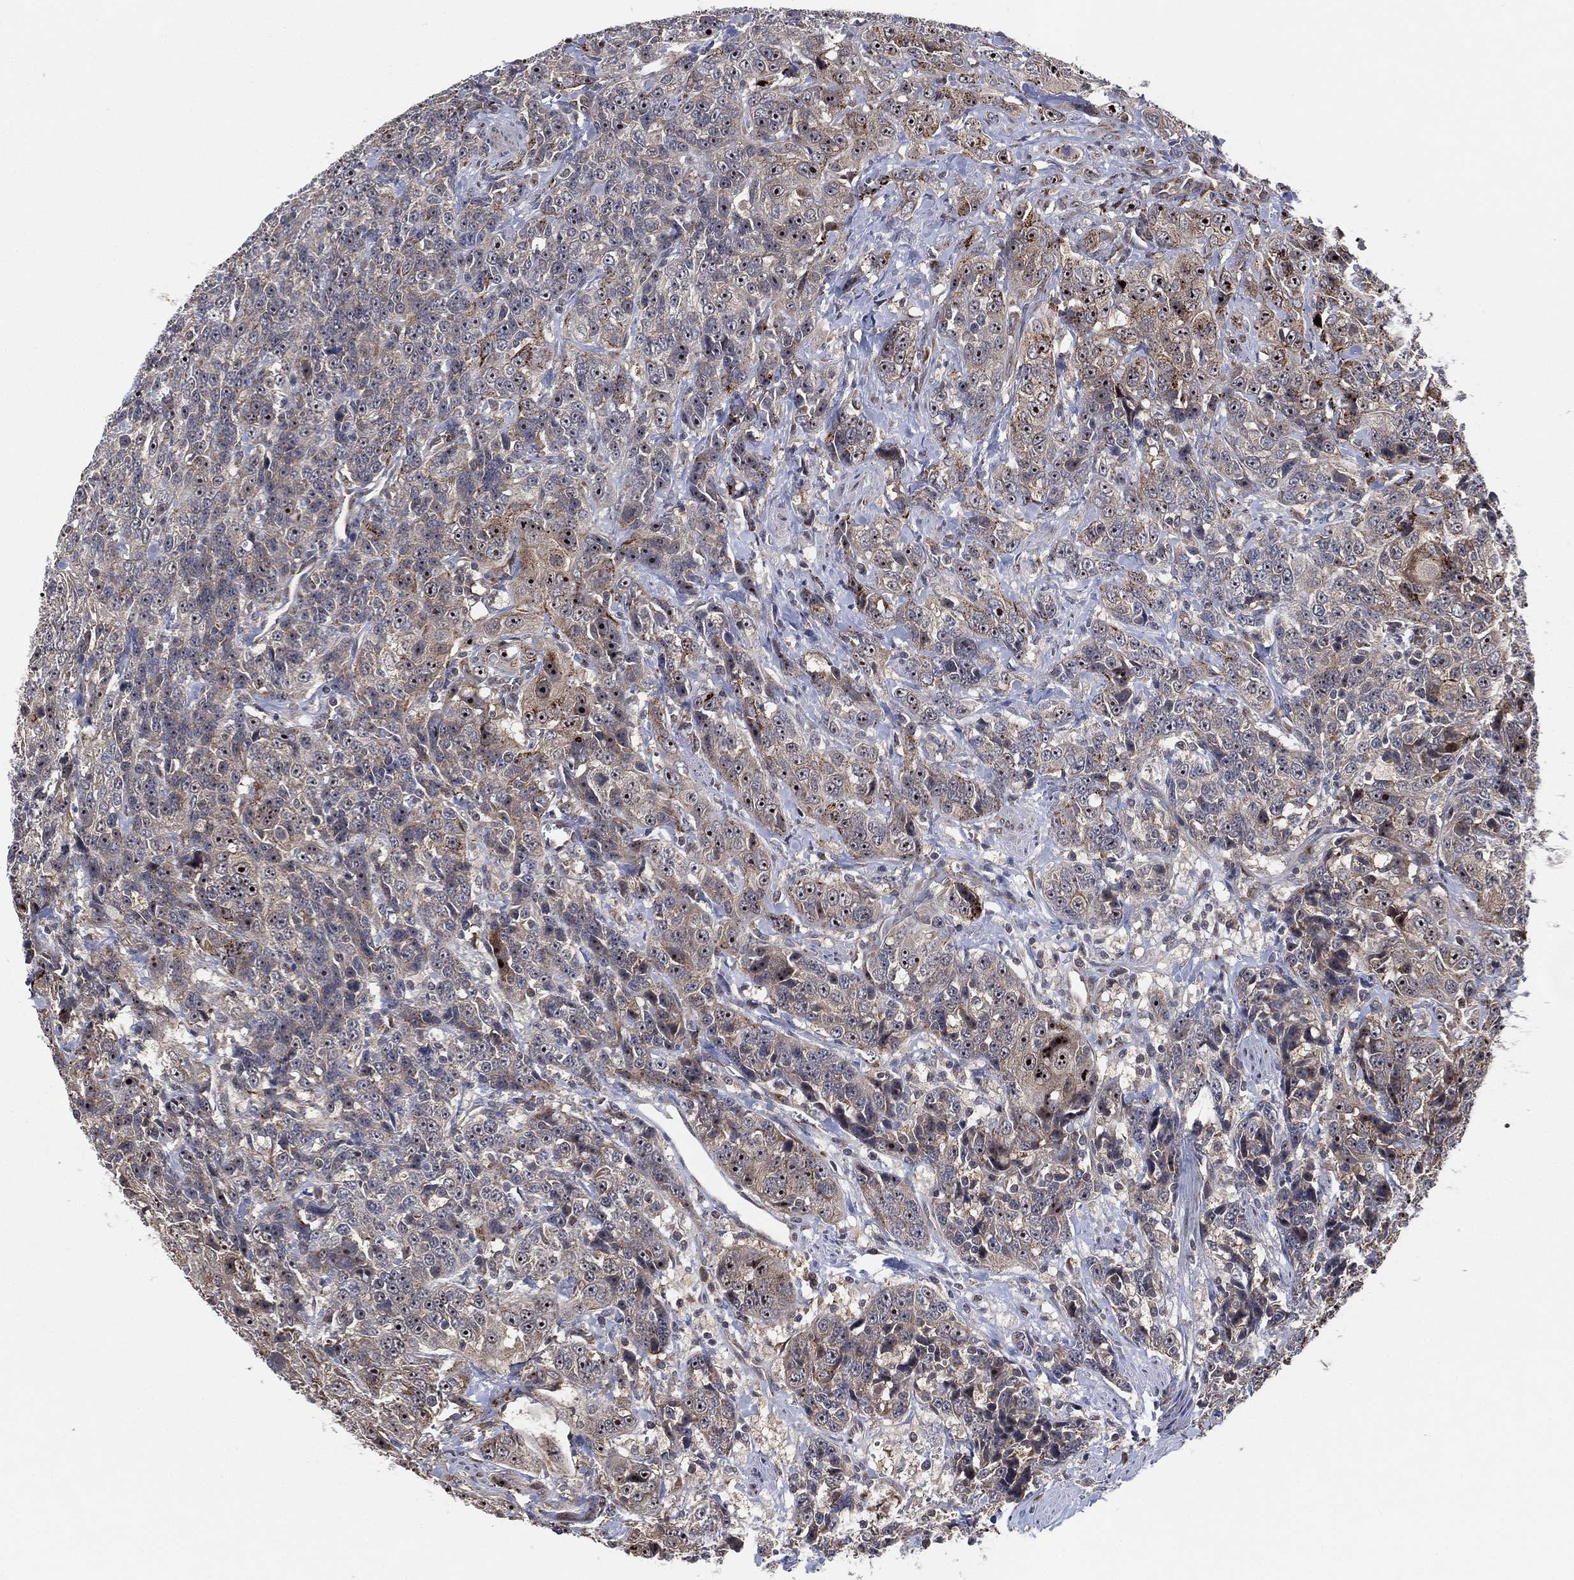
{"staining": {"intensity": "weak", "quantity": "<25%", "location": "cytoplasmic/membranous,nuclear"}, "tissue": "urothelial cancer", "cell_type": "Tumor cells", "image_type": "cancer", "snomed": [{"axis": "morphology", "description": "Urothelial carcinoma, NOS"}, {"axis": "morphology", "description": "Urothelial carcinoma, High grade"}, {"axis": "topography", "description": "Urinary bladder"}], "caption": "There is no significant positivity in tumor cells of urothelial cancer. (Immunohistochemistry (ihc), brightfield microscopy, high magnification).", "gene": "FAM104A", "patient": {"sex": "female", "age": 73}}